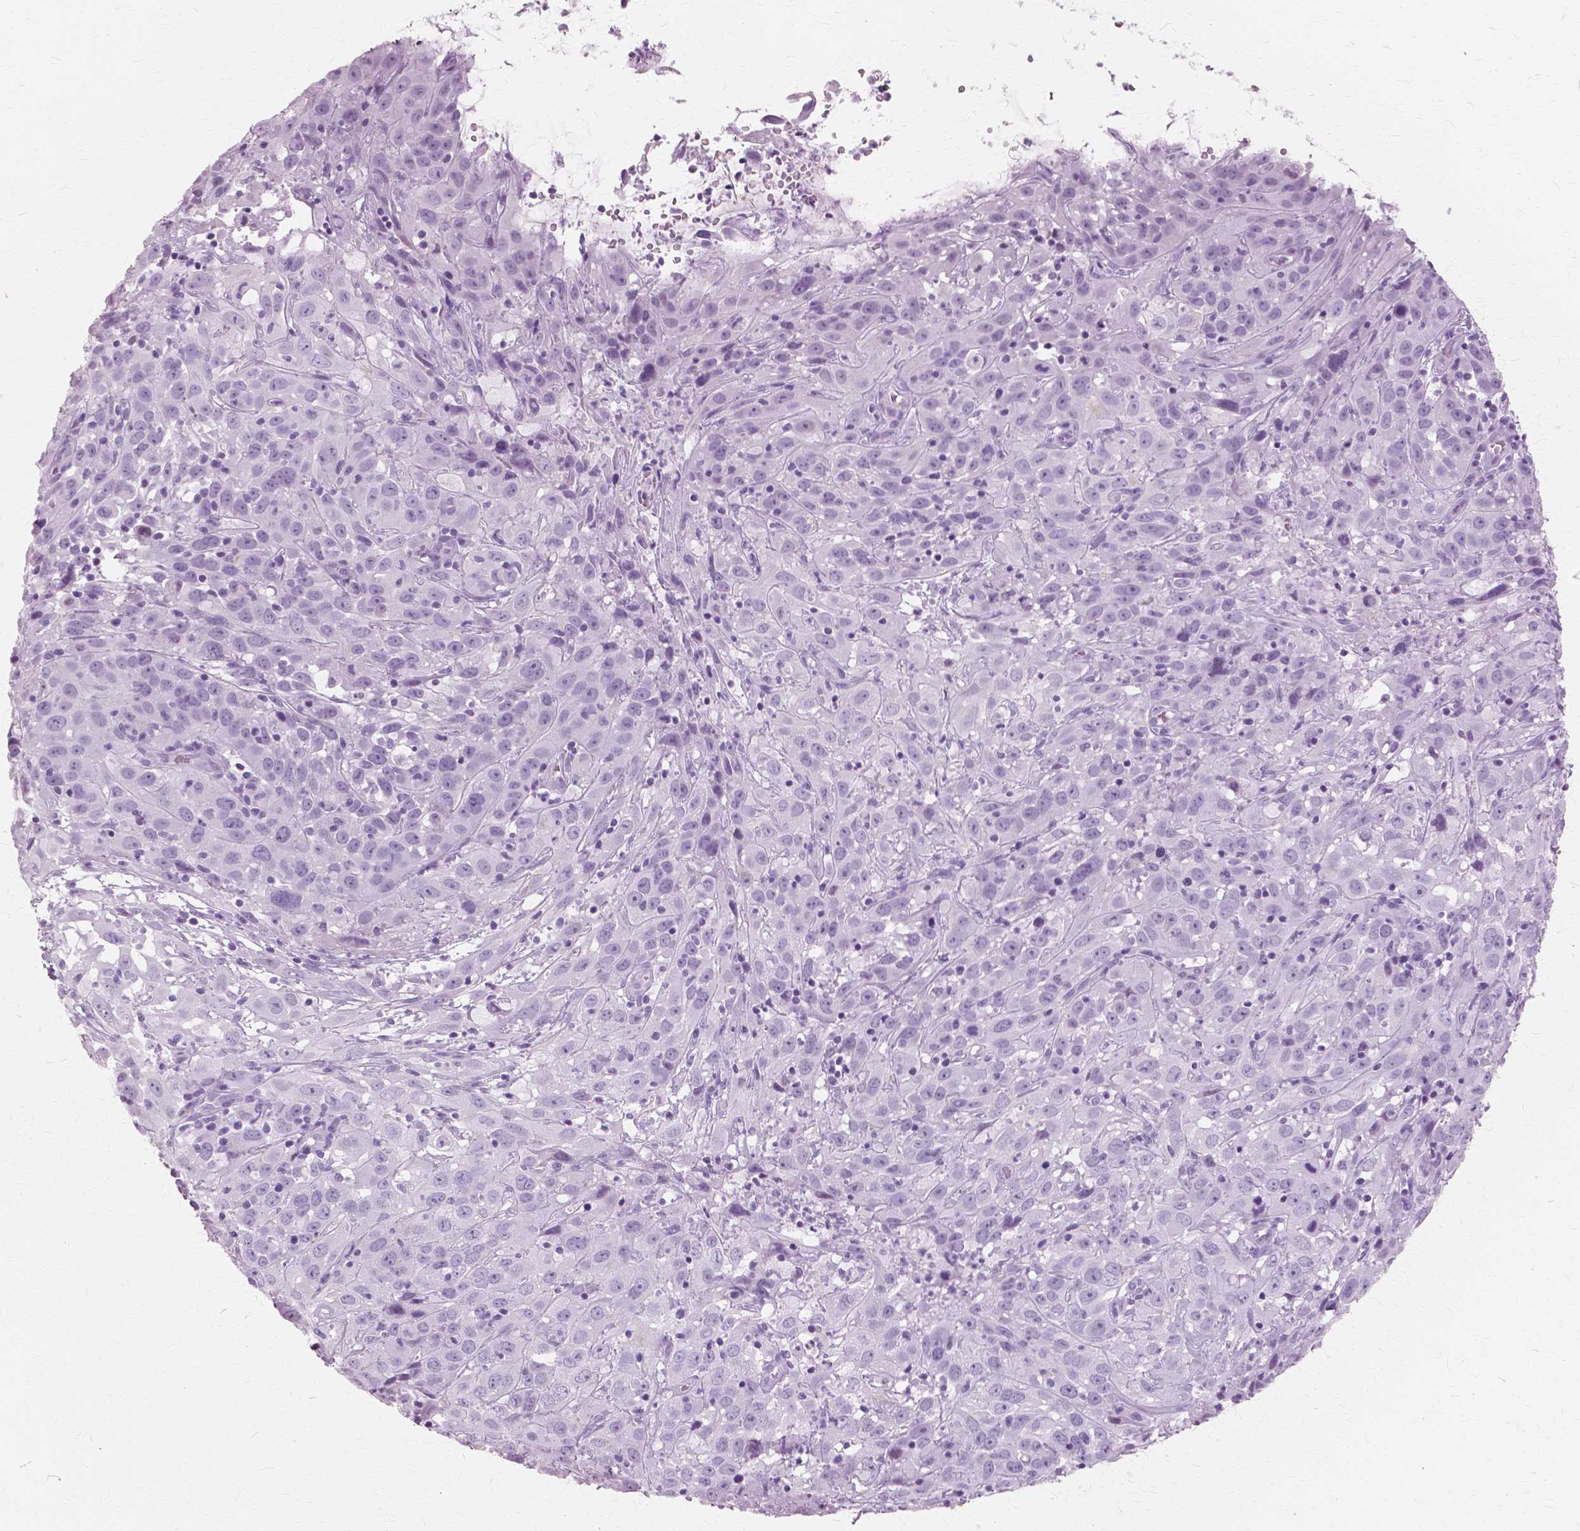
{"staining": {"intensity": "negative", "quantity": "none", "location": "none"}, "tissue": "cervical cancer", "cell_type": "Tumor cells", "image_type": "cancer", "snomed": [{"axis": "morphology", "description": "Squamous cell carcinoma, NOS"}, {"axis": "topography", "description": "Cervix"}], "caption": "An IHC image of cervical cancer is shown. There is no staining in tumor cells of cervical cancer.", "gene": "SFTPD", "patient": {"sex": "female", "age": 32}}